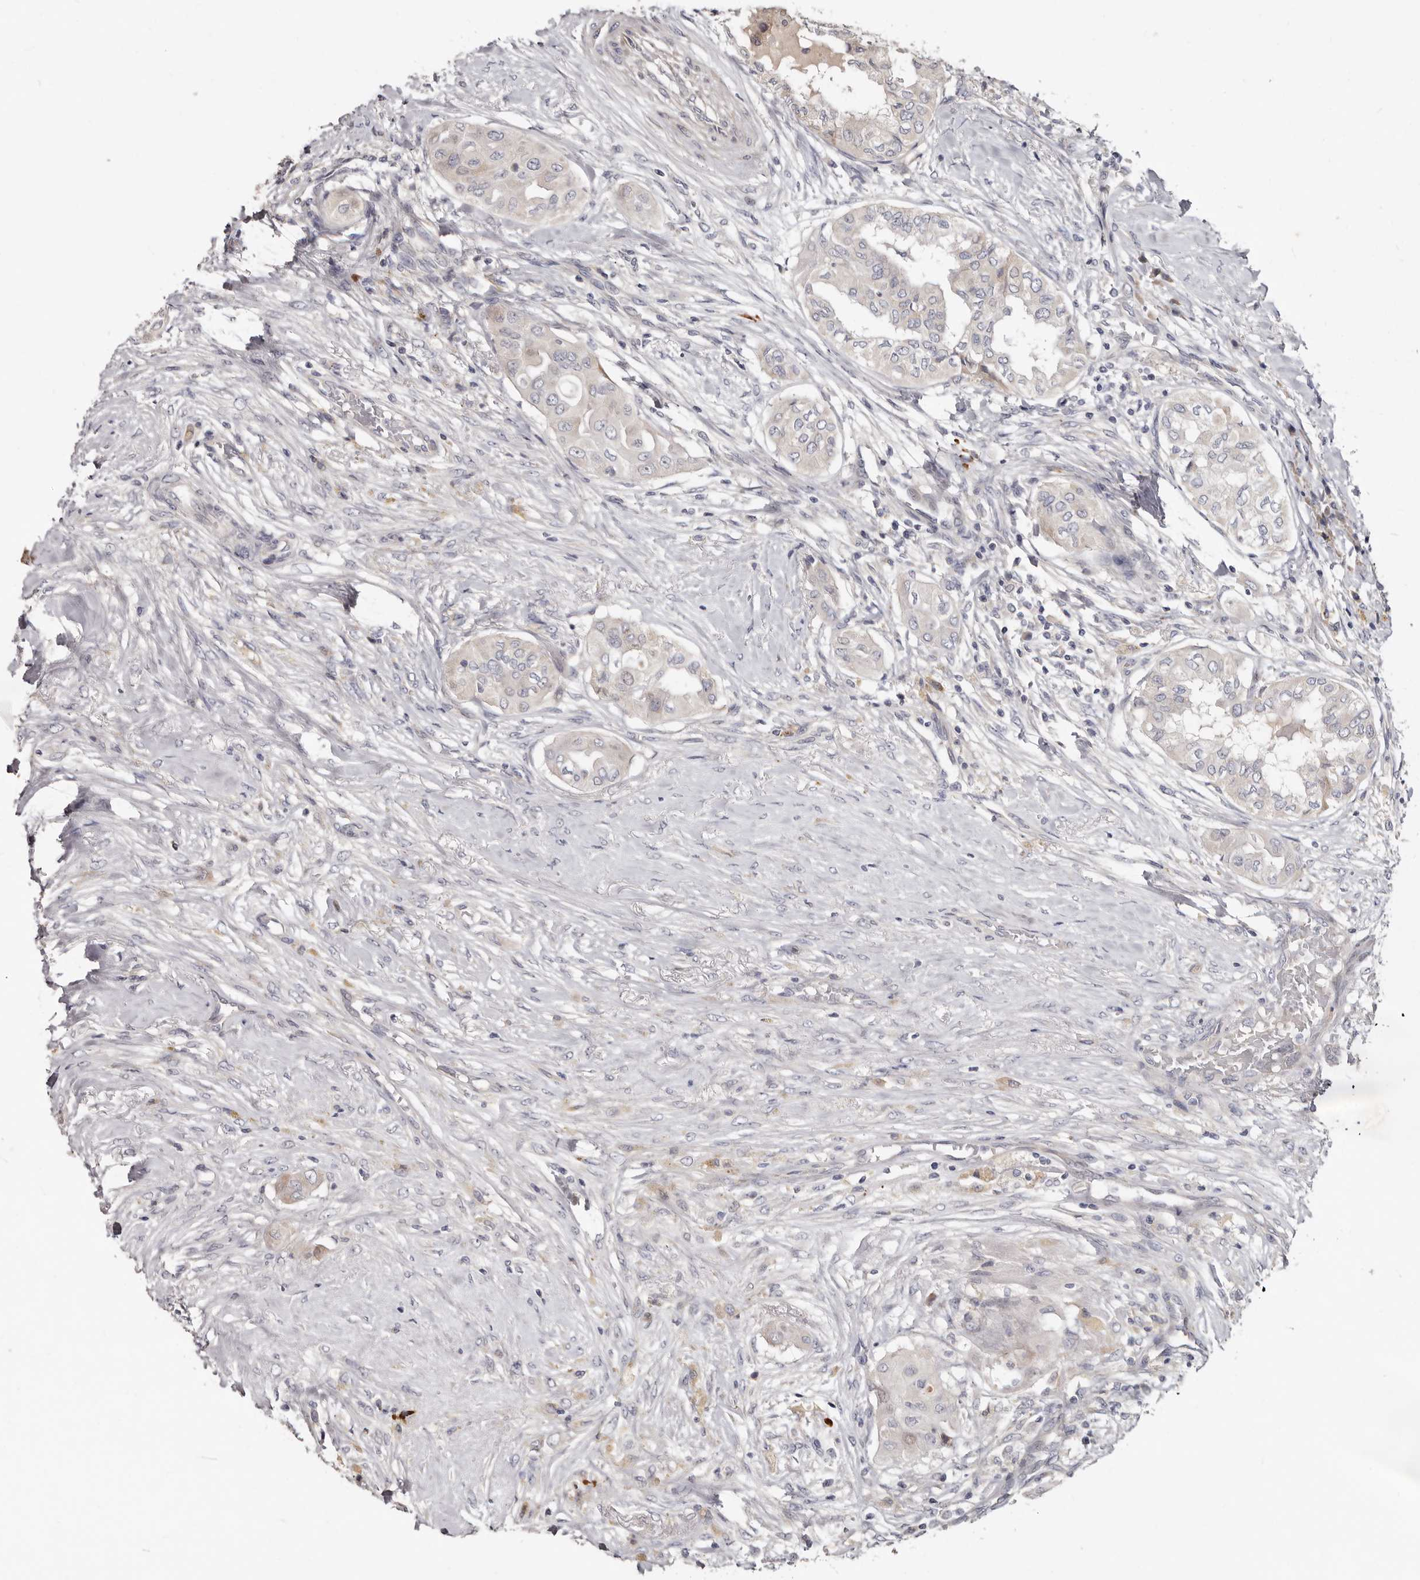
{"staining": {"intensity": "negative", "quantity": "none", "location": "none"}, "tissue": "thyroid cancer", "cell_type": "Tumor cells", "image_type": "cancer", "snomed": [{"axis": "morphology", "description": "Papillary adenocarcinoma, NOS"}, {"axis": "topography", "description": "Thyroid gland"}], "caption": "High magnification brightfield microscopy of papillary adenocarcinoma (thyroid) stained with DAB (3,3'-diaminobenzidine) (brown) and counterstained with hematoxylin (blue): tumor cells show no significant positivity.", "gene": "SPTA1", "patient": {"sex": "female", "age": 59}}